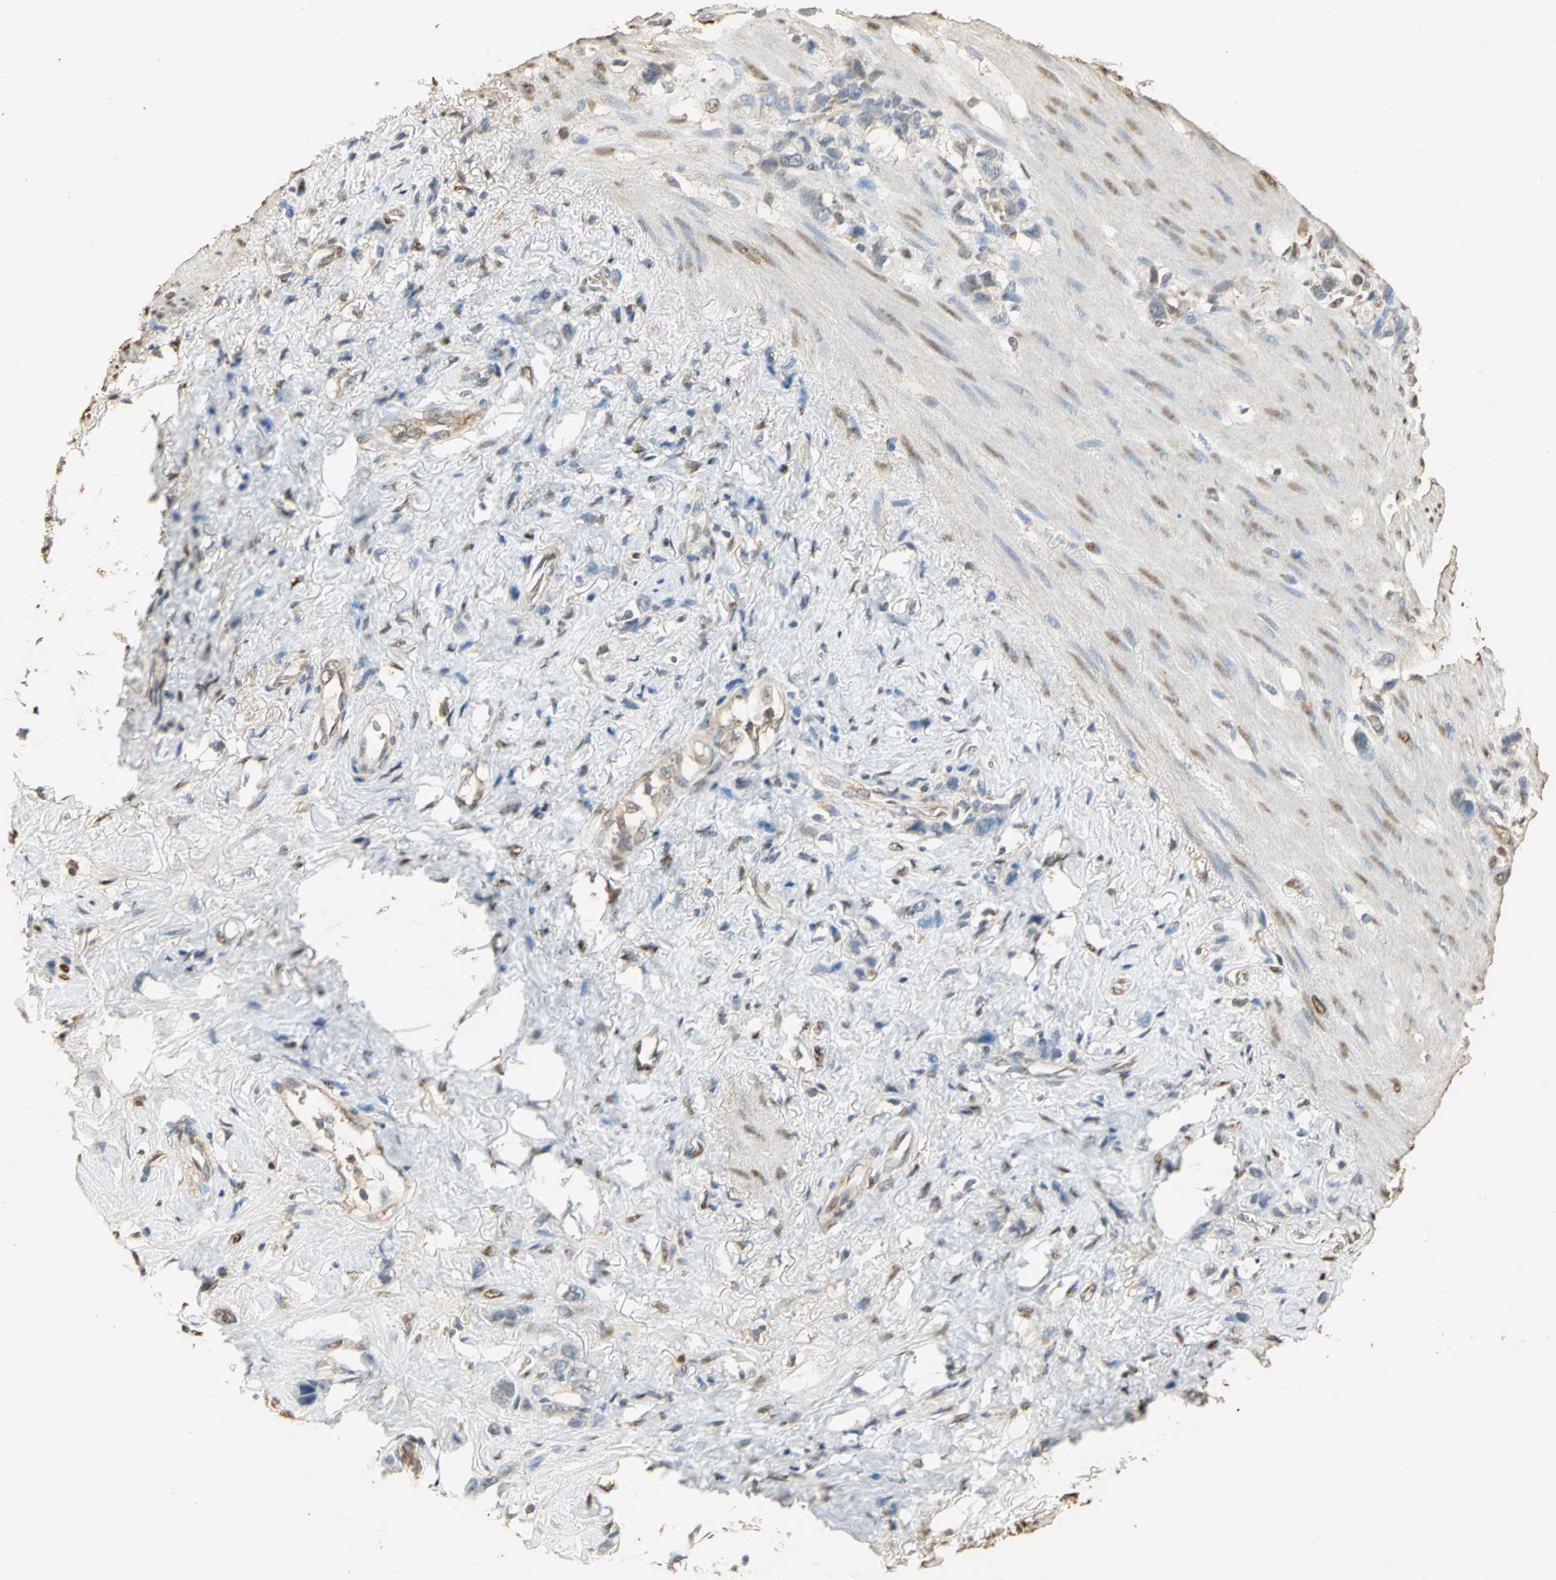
{"staining": {"intensity": "weak", "quantity": ">75%", "location": "cytoplasmic/membranous"}, "tissue": "stomach cancer", "cell_type": "Tumor cells", "image_type": "cancer", "snomed": [{"axis": "morphology", "description": "Normal tissue, NOS"}, {"axis": "morphology", "description": "Adenocarcinoma, NOS"}, {"axis": "morphology", "description": "Adenocarcinoma, High grade"}, {"axis": "topography", "description": "Stomach, upper"}, {"axis": "topography", "description": "Stomach"}], "caption": "Immunohistochemistry (IHC) of human stomach cancer (high-grade adenocarcinoma) demonstrates low levels of weak cytoplasmic/membranous staining in about >75% of tumor cells.", "gene": "GAPDH", "patient": {"sex": "female", "age": 65}}